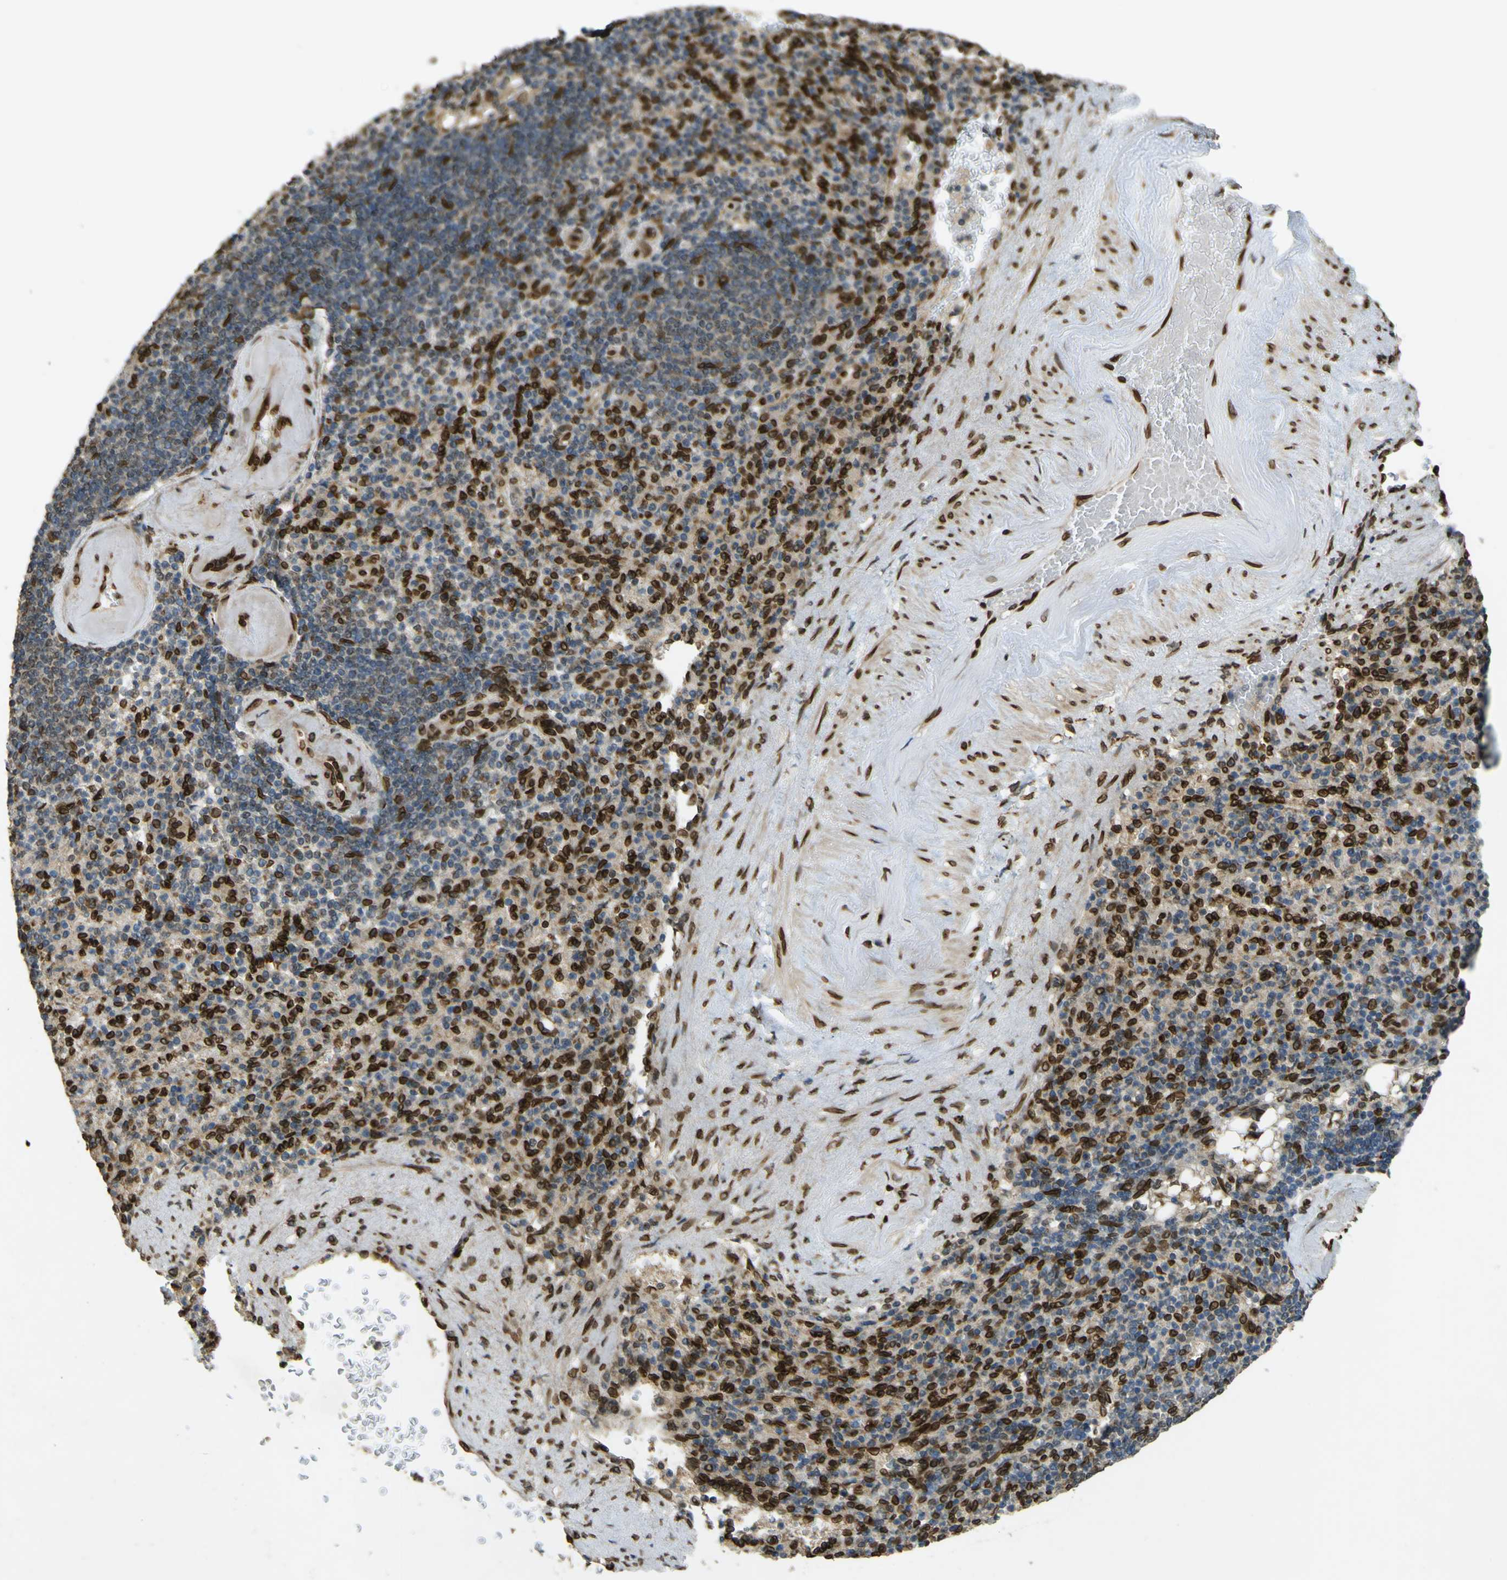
{"staining": {"intensity": "strong", "quantity": "25%-75%", "location": "cytoplasmic/membranous,nuclear"}, "tissue": "spleen", "cell_type": "Cells in red pulp", "image_type": "normal", "snomed": [{"axis": "morphology", "description": "Normal tissue, NOS"}, {"axis": "topography", "description": "Spleen"}], "caption": "Spleen stained with DAB IHC shows high levels of strong cytoplasmic/membranous,nuclear positivity in about 25%-75% of cells in red pulp.", "gene": "GALNT1", "patient": {"sex": "female", "age": 74}}